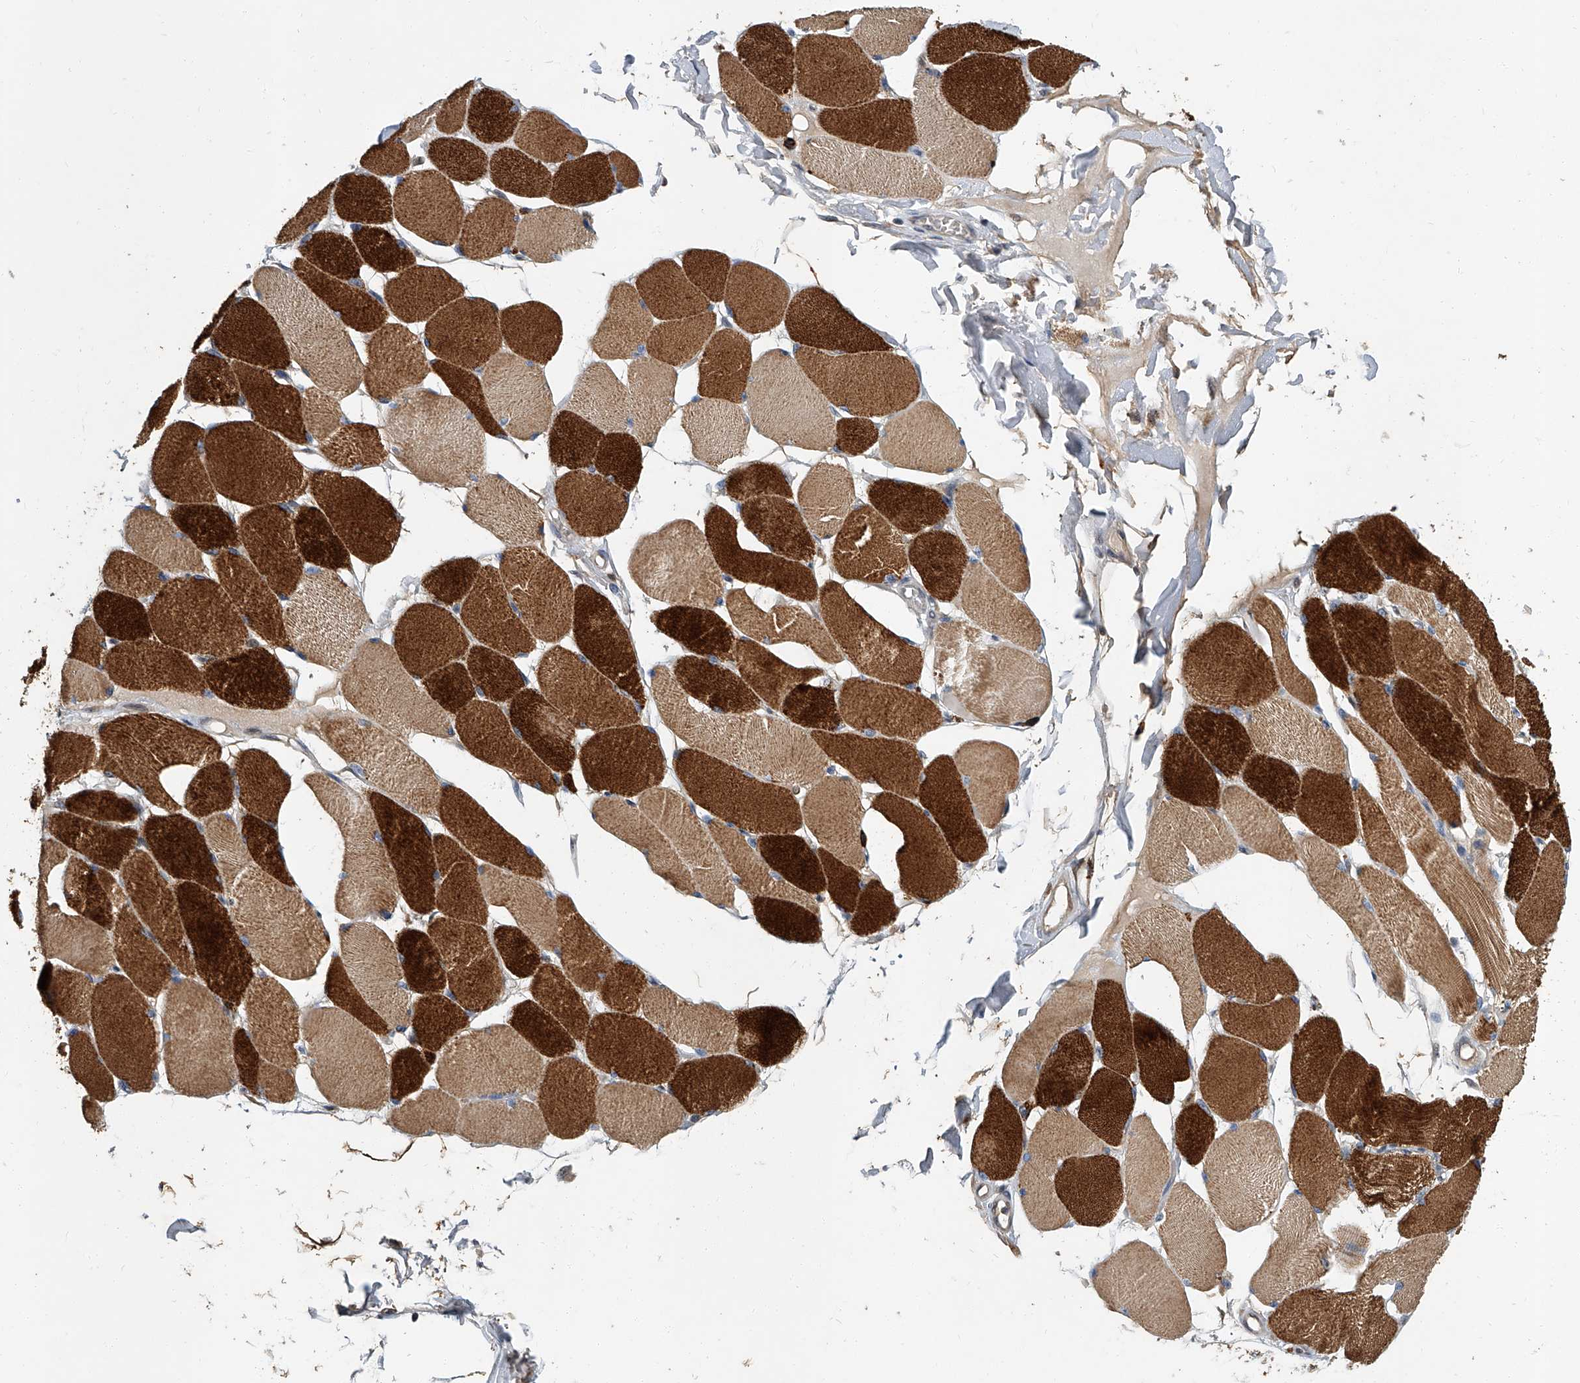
{"staining": {"intensity": "strong", "quantity": ">75%", "location": "cytoplasmic/membranous"}, "tissue": "skeletal muscle", "cell_type": "Myocytes", "image_type": "normal", "snomed": [{"axis": "morphology", "description": "Normal tissue, NOS"}, {"axis": "topography", "description": "Skin"}, {"axis": "topography", "description": "Skeletal muscle"}], "caption": "Immunohistochemical staining of normal human skeletal muscle demonstrates >75% levels of strong cytoplasmic/membranous protein staining in approximately >75% of myocytes. (IHC, brightfield microscopy, high magnification).", "gene": "JAG2", "patient": {"sex": "male", "age": 83}}